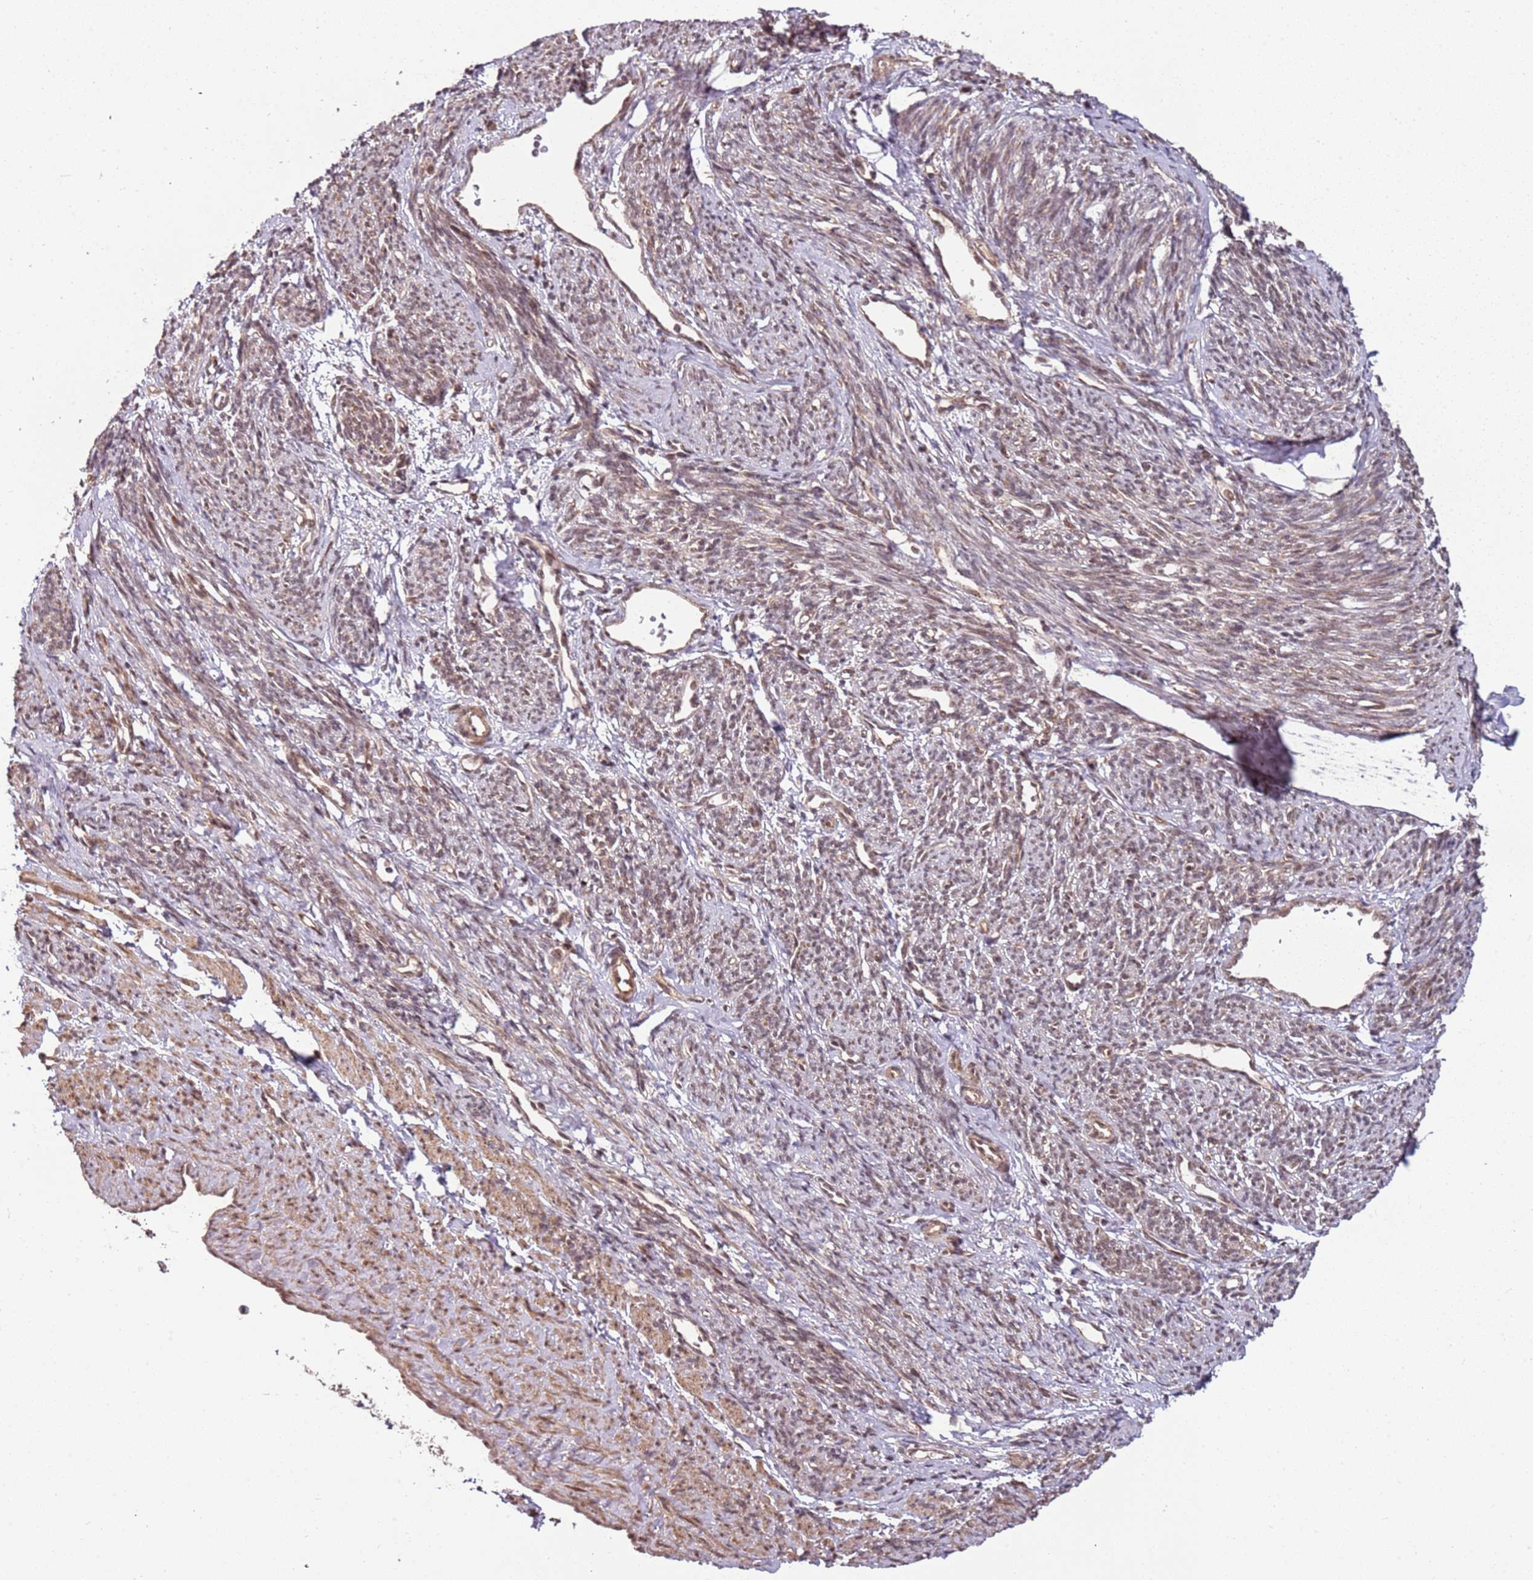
{"staining": {"intensity": "moderate", "quantity": "25%-75%", "location": "cytoplasmic/membranous,nuclear"}, "tissue": "smooth muscle", "cell_type": "Smooth muscle cells", "image_type": "normal", "snomed": [{"axis": "morphology", "description": "Normal tissue, NOS"}, {"axis": "topography", "description": "Smooth muscle"}, {"axis": "topography", "description": "Uterus"}], "caption": "Moderate cytoplasmic/membranous,nuclear protein expression is appreciated in approximately 25%-75% of smooth muscle cells in smooth muscle. (DAB IHC with brightfield microscopy, high magnification).", "gene": "POLR3H", "patient": {"sex": "female", "age": 59}}